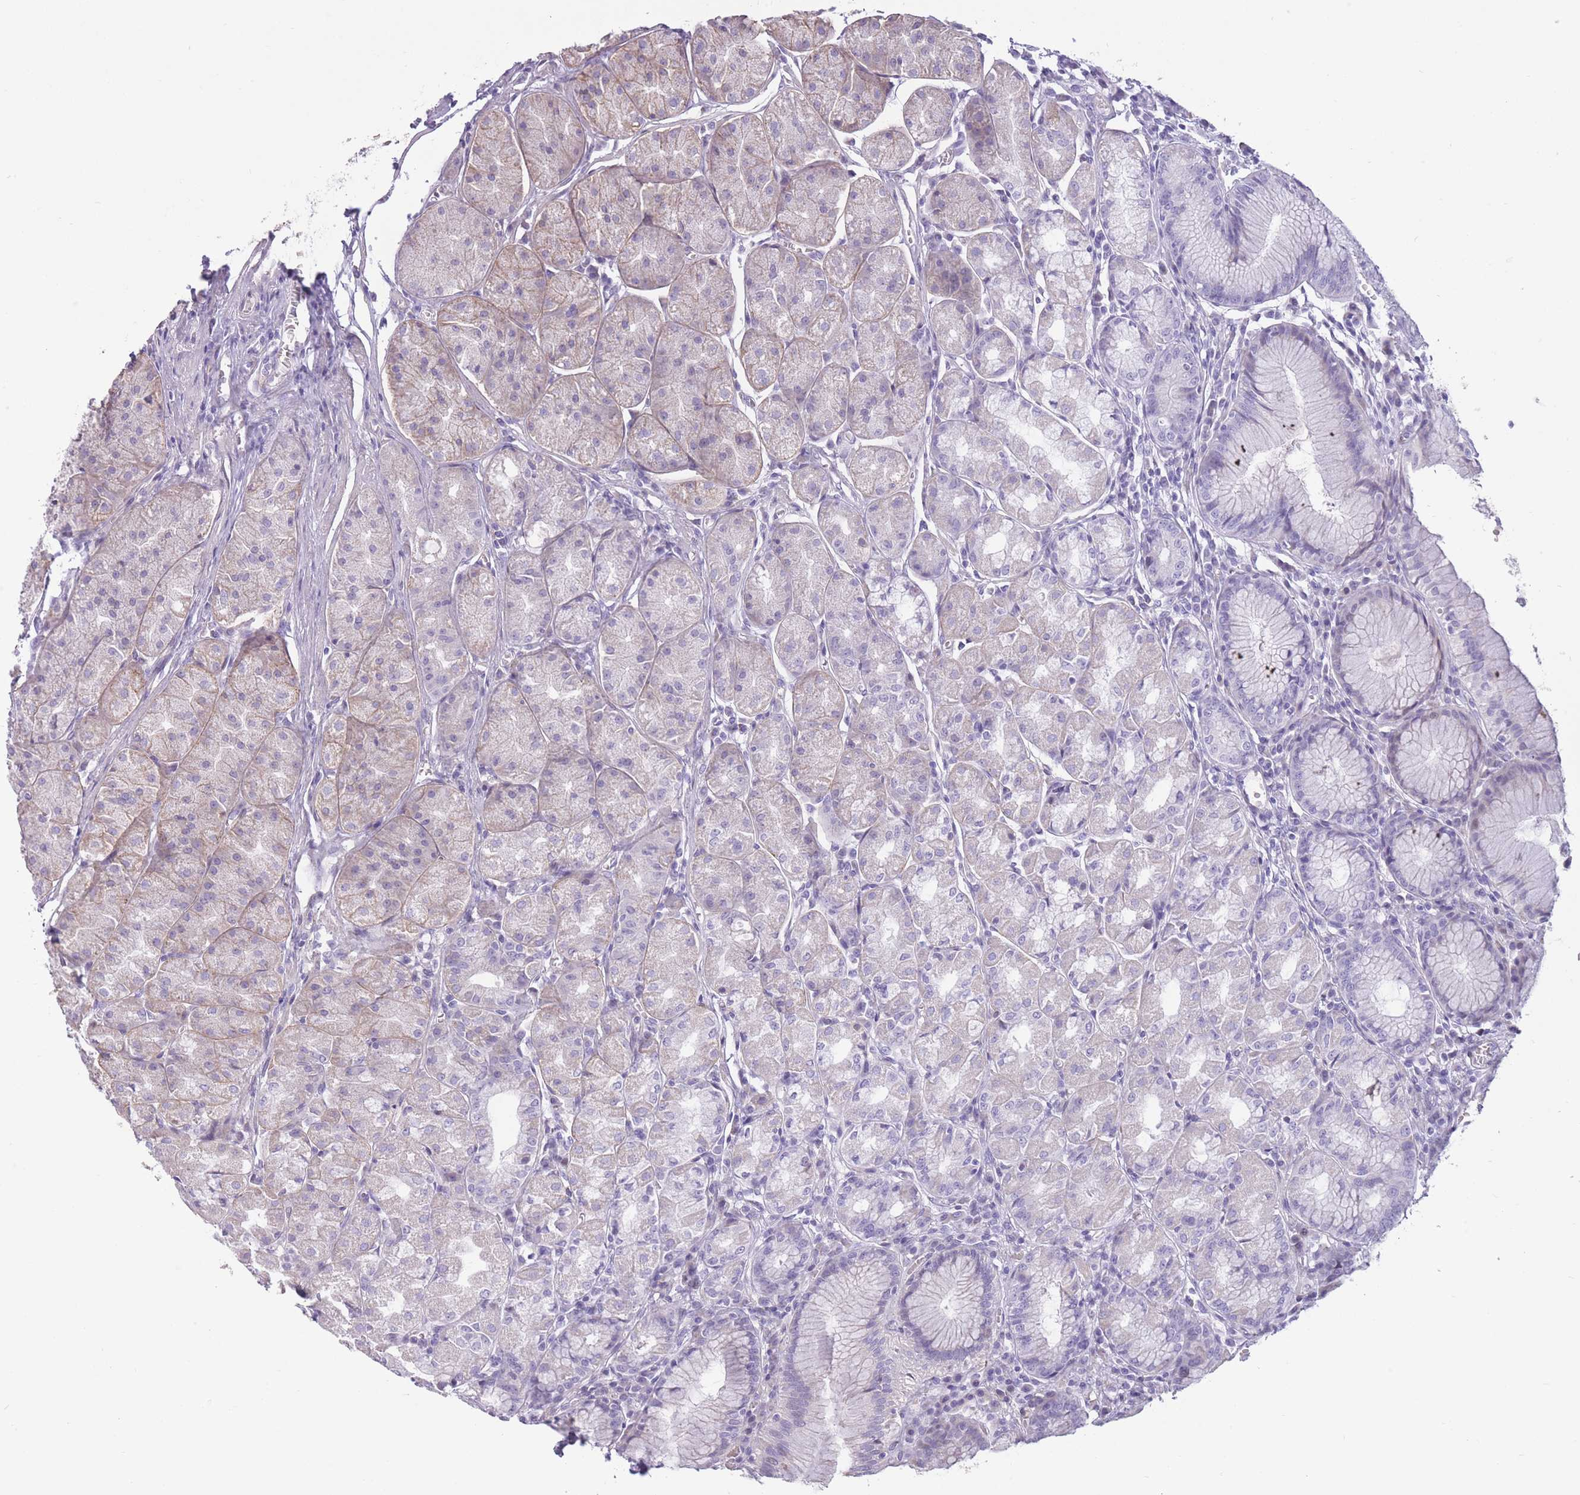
{"staining": {"intensity": "negative", "quantity": "none", "location": "none"}, "tissue": "stomach", "cell_type": "Glandular cells", "image_type": "normal", "snomed": [{"axis": "morphology", "description": "Normal tissue, NOS"}, {"axis": "topography", "description": "Stomach"}], "caption": "High power microscopy histopathology image of an IHC image of normal stomach, revealing no significant staining in glandular cells. (Brightfield microscopy of DAB (3,3'-diaminobenzidine) immunohistochemistry at high magnification).", "gene": "WDR70", "patient": {"sex": "male", "age": 55}}